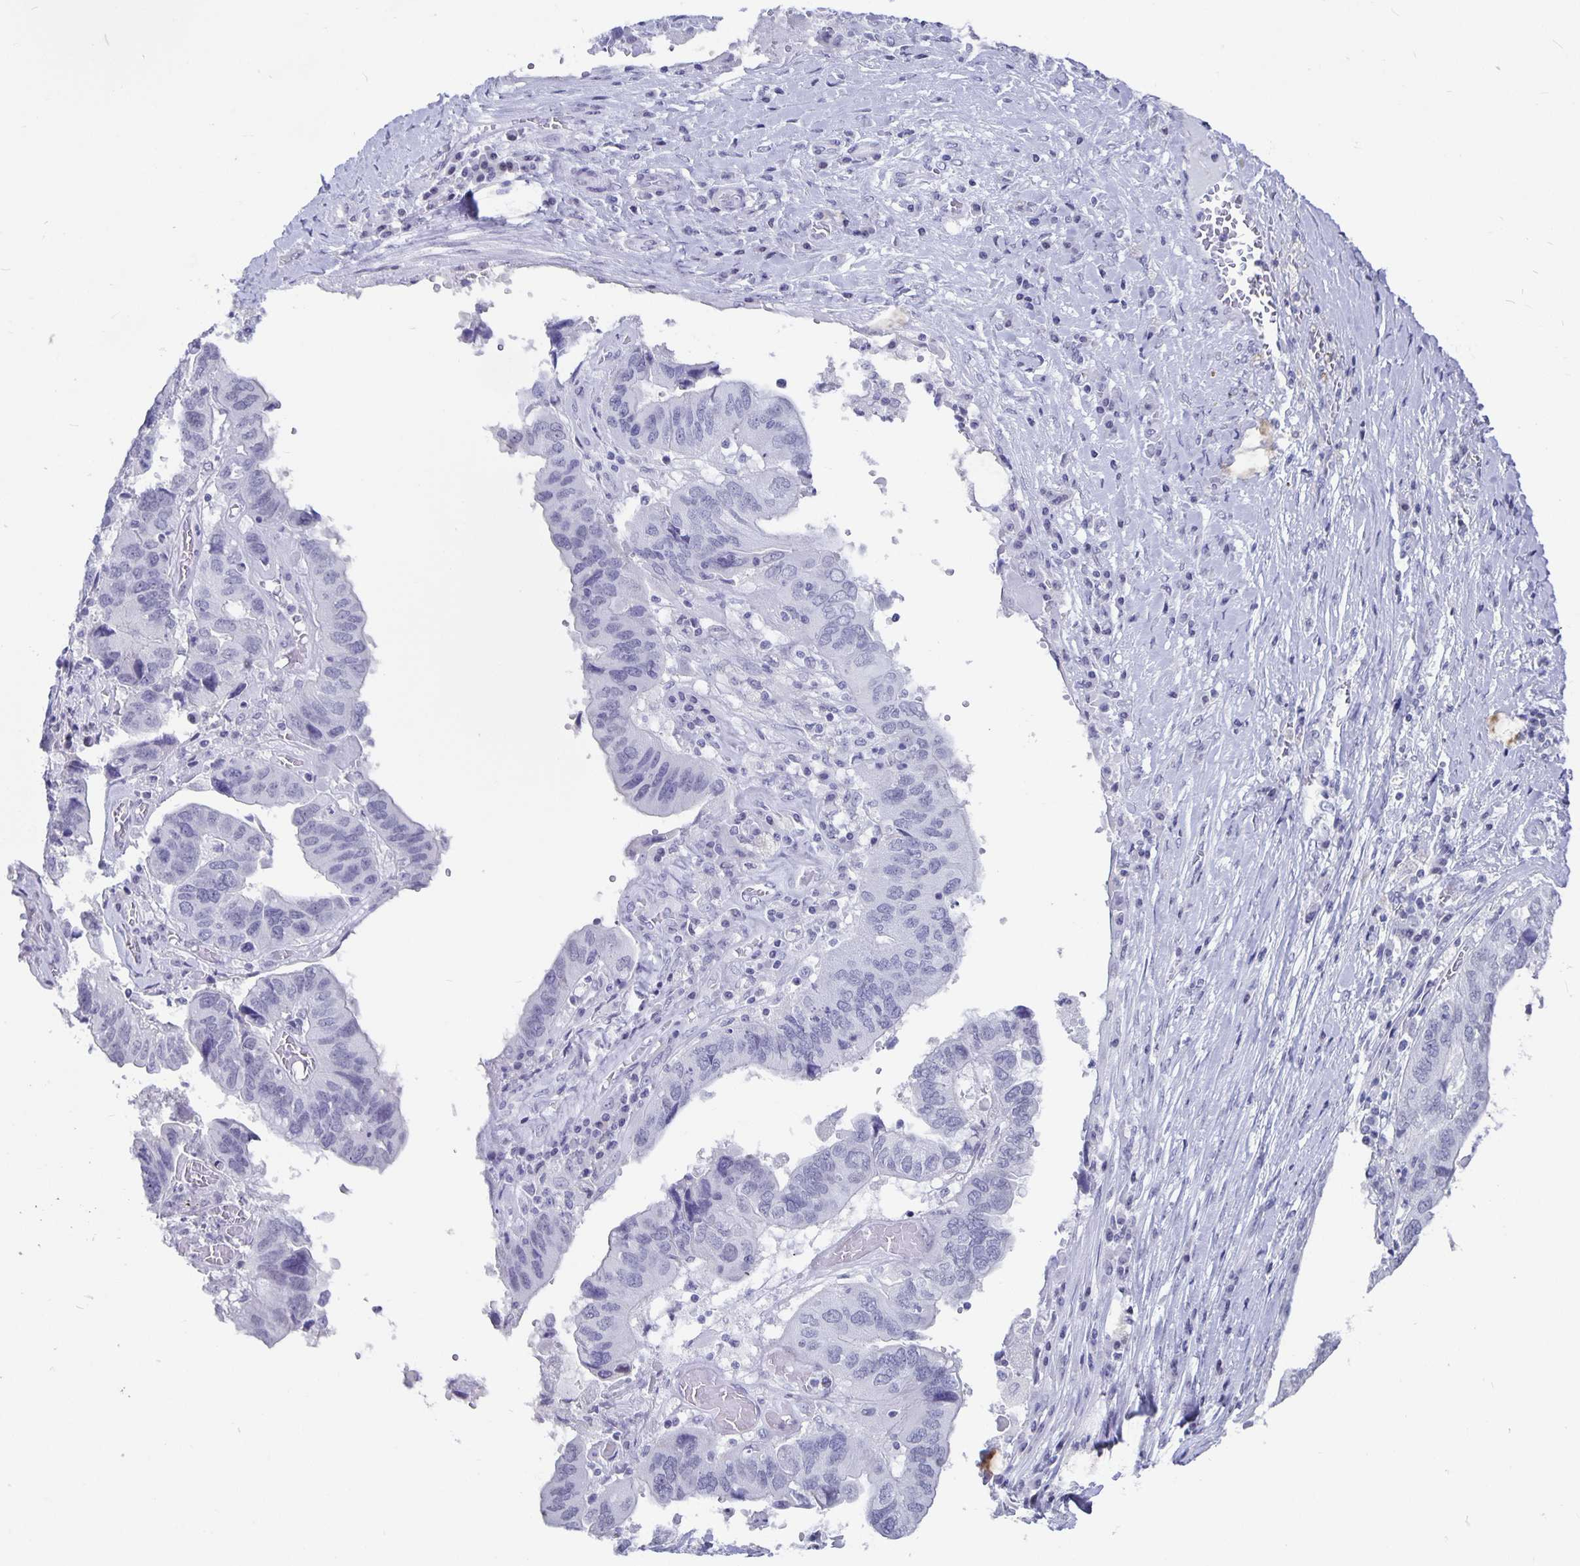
{"staining": {"intensity": "negative", "quantity": "none", "location": "none"}, "tissue": "ovarian cancer", "cell_type": "Tumor cells", "image_type": "cancer", "snomed": [{"axis": "morphology", "description": "Cystadenocarcinoma, serous, NOS"}, {"axis": "topography", "description": "Ovary"}], "caption": "This image is of ovarian serous cystadenocarcinoma stained with IHC to label a protein in brown with the nuclei are counter-stained blue. There is no expression in tumor cells.", "gene": "OLIG2", "patient": {"sex": "female", "age": 79}}